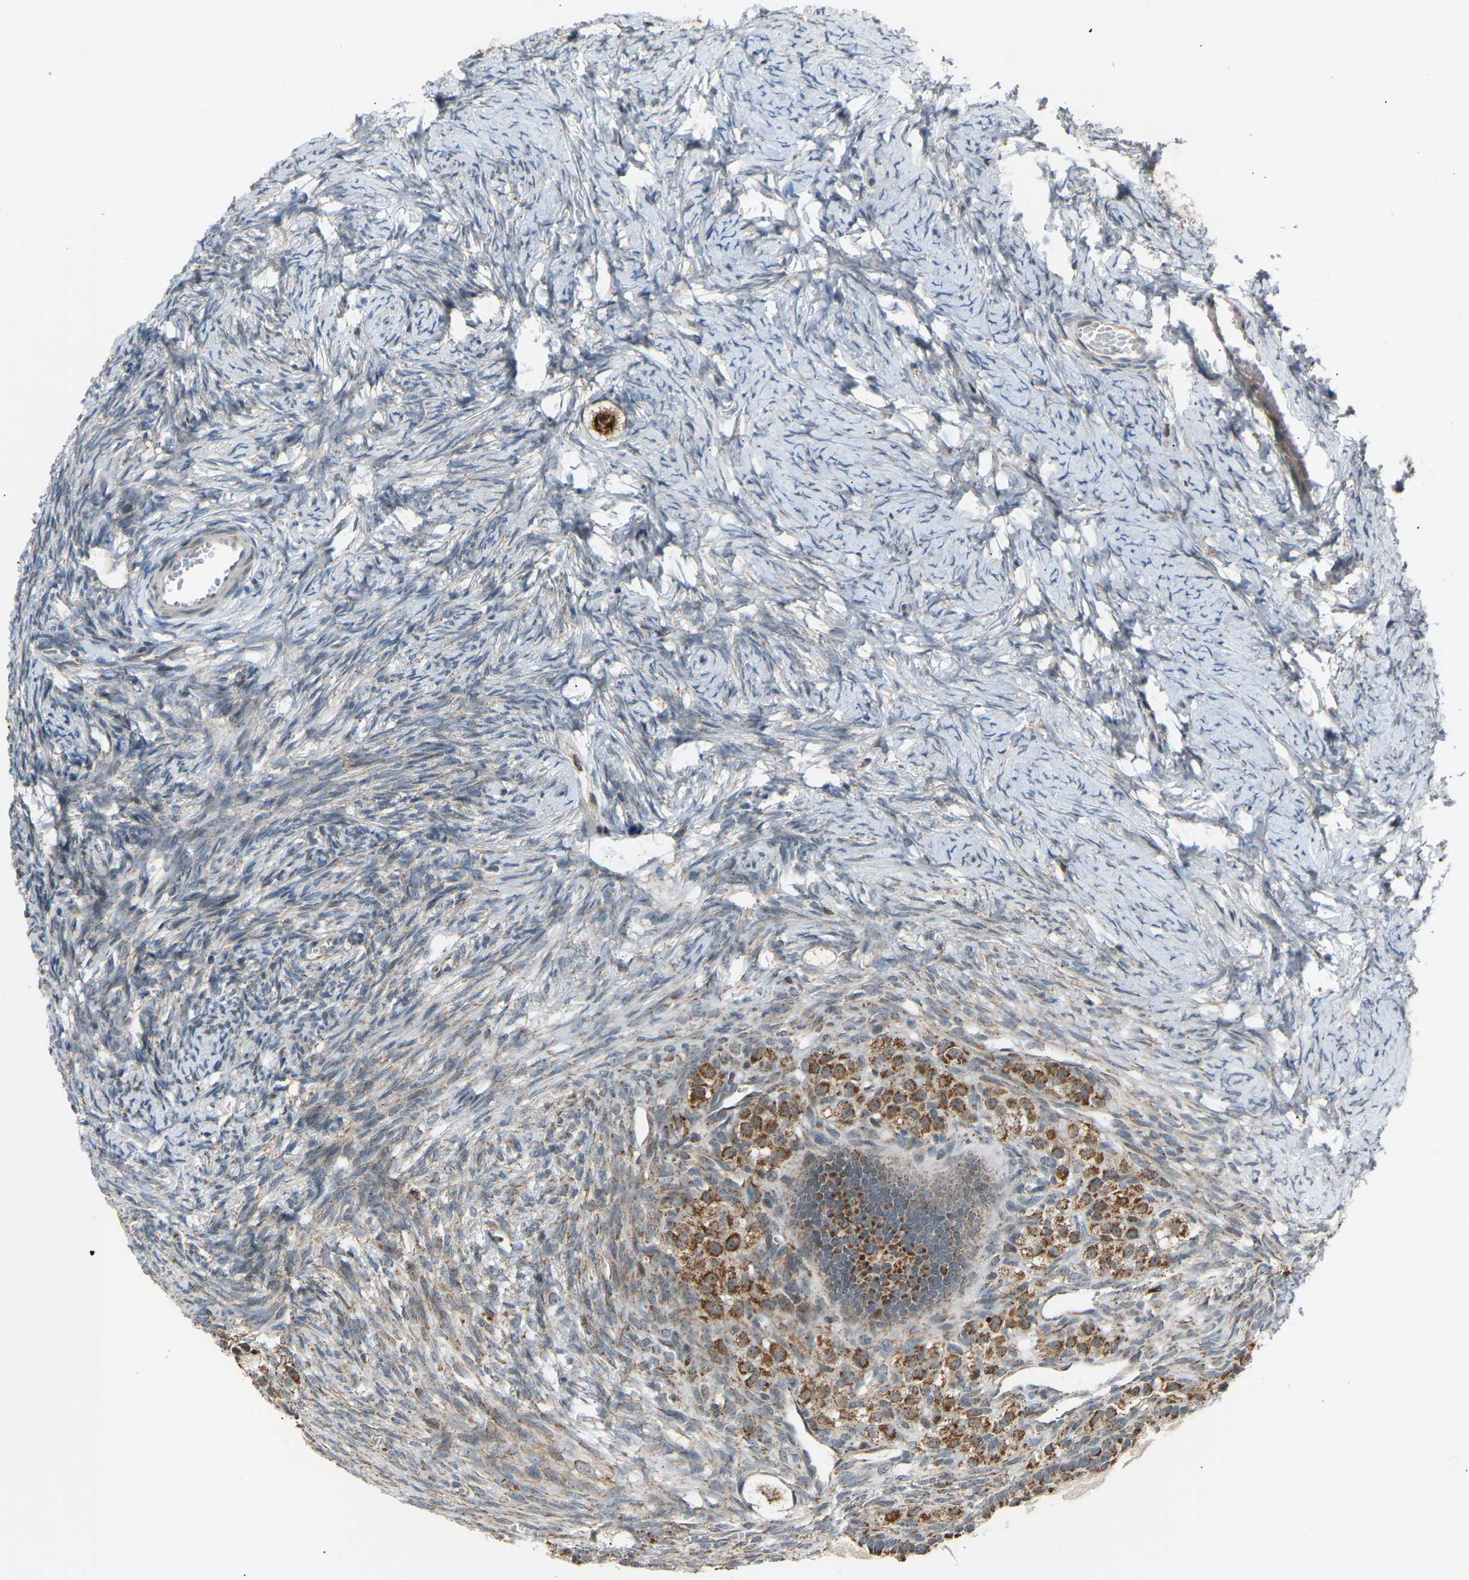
{"staining": {"intensity": "strong", "quantity": ">75%", "location": "cytoplasmic/membranous"}, "tissue": "ovary", "cell_type": "Follicle cells", "image_type": "normal", "snomed": [{"axis": "morphology", "description": "Normal tissue, NOS"}, {"axis": "topography", "description": "Ovary"}], "caption": "The image demonstrates immunohistochemical staining of benign ovary. There is strong cytoplasmic/membranous expression is appreciated in approximately >75% of follicle cells.", "gene": "SLIRP", "patient": {"sex": "female", "age": 27}}